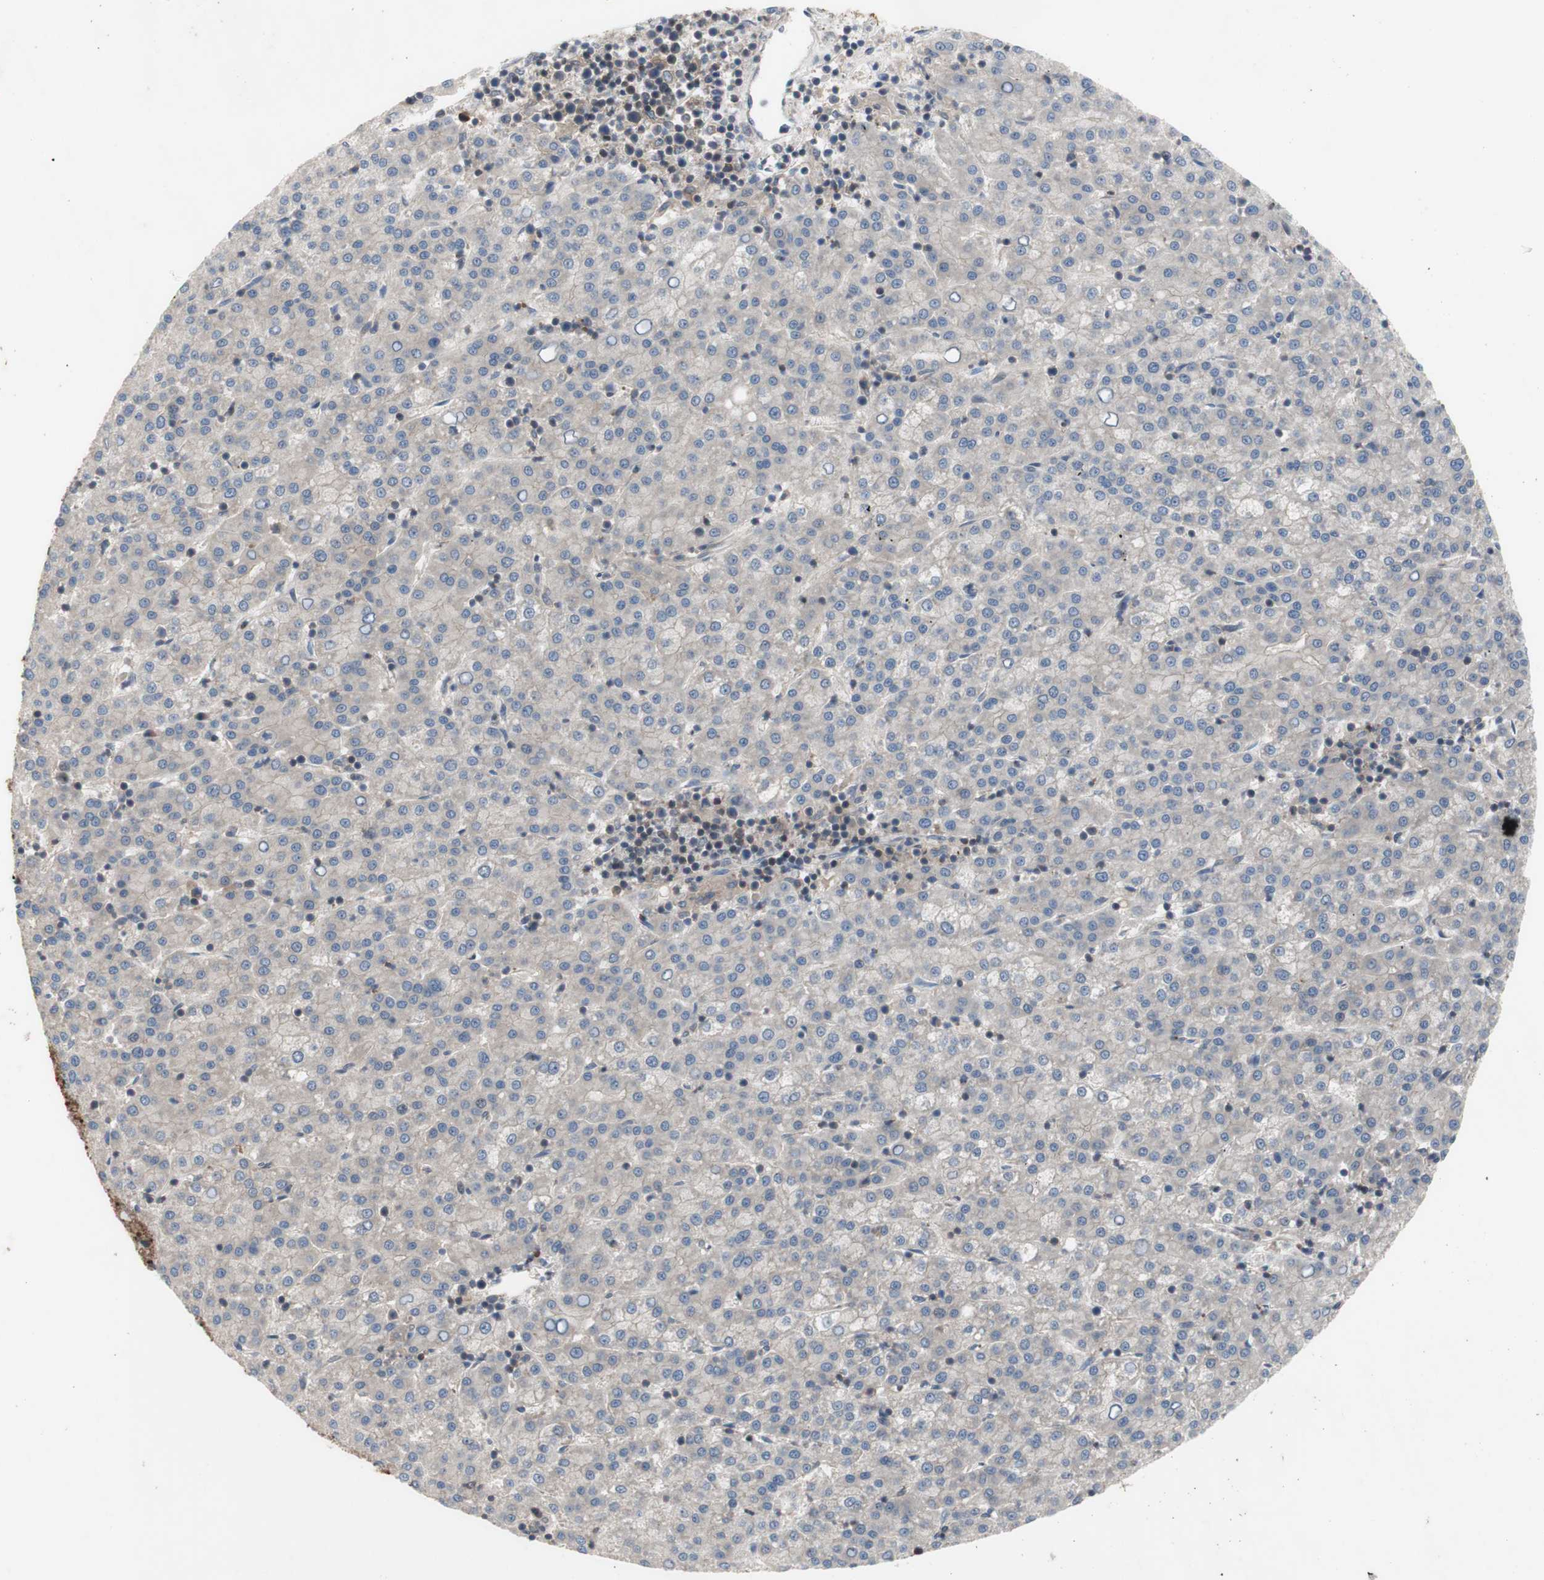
{"staining": {"intensity": "negative", "quantity": "none", "location": "none"}, "tissue": "liver cancer", "cell_type": "Tumor cells", "image_type": "cancer", "snomed": [{"axis": "morphology", "description": "Carcinoma, Hepatocellular, NOS"}, {"axis": "topography", "description": "Liver"}], "caption": "This is a image of immunohistochemistry staining of liver cancer (hepatocellular carcinoma), which shows no positivity in tumor cells. (Stains: DAB (3,3'-diaminobenzidine) IHC with hematoxylin counter stain, Microscopy: brightfield microscopy at high magnification).", "gene": "OAZ1", "patient": {"sex": "female", "age": 58}}